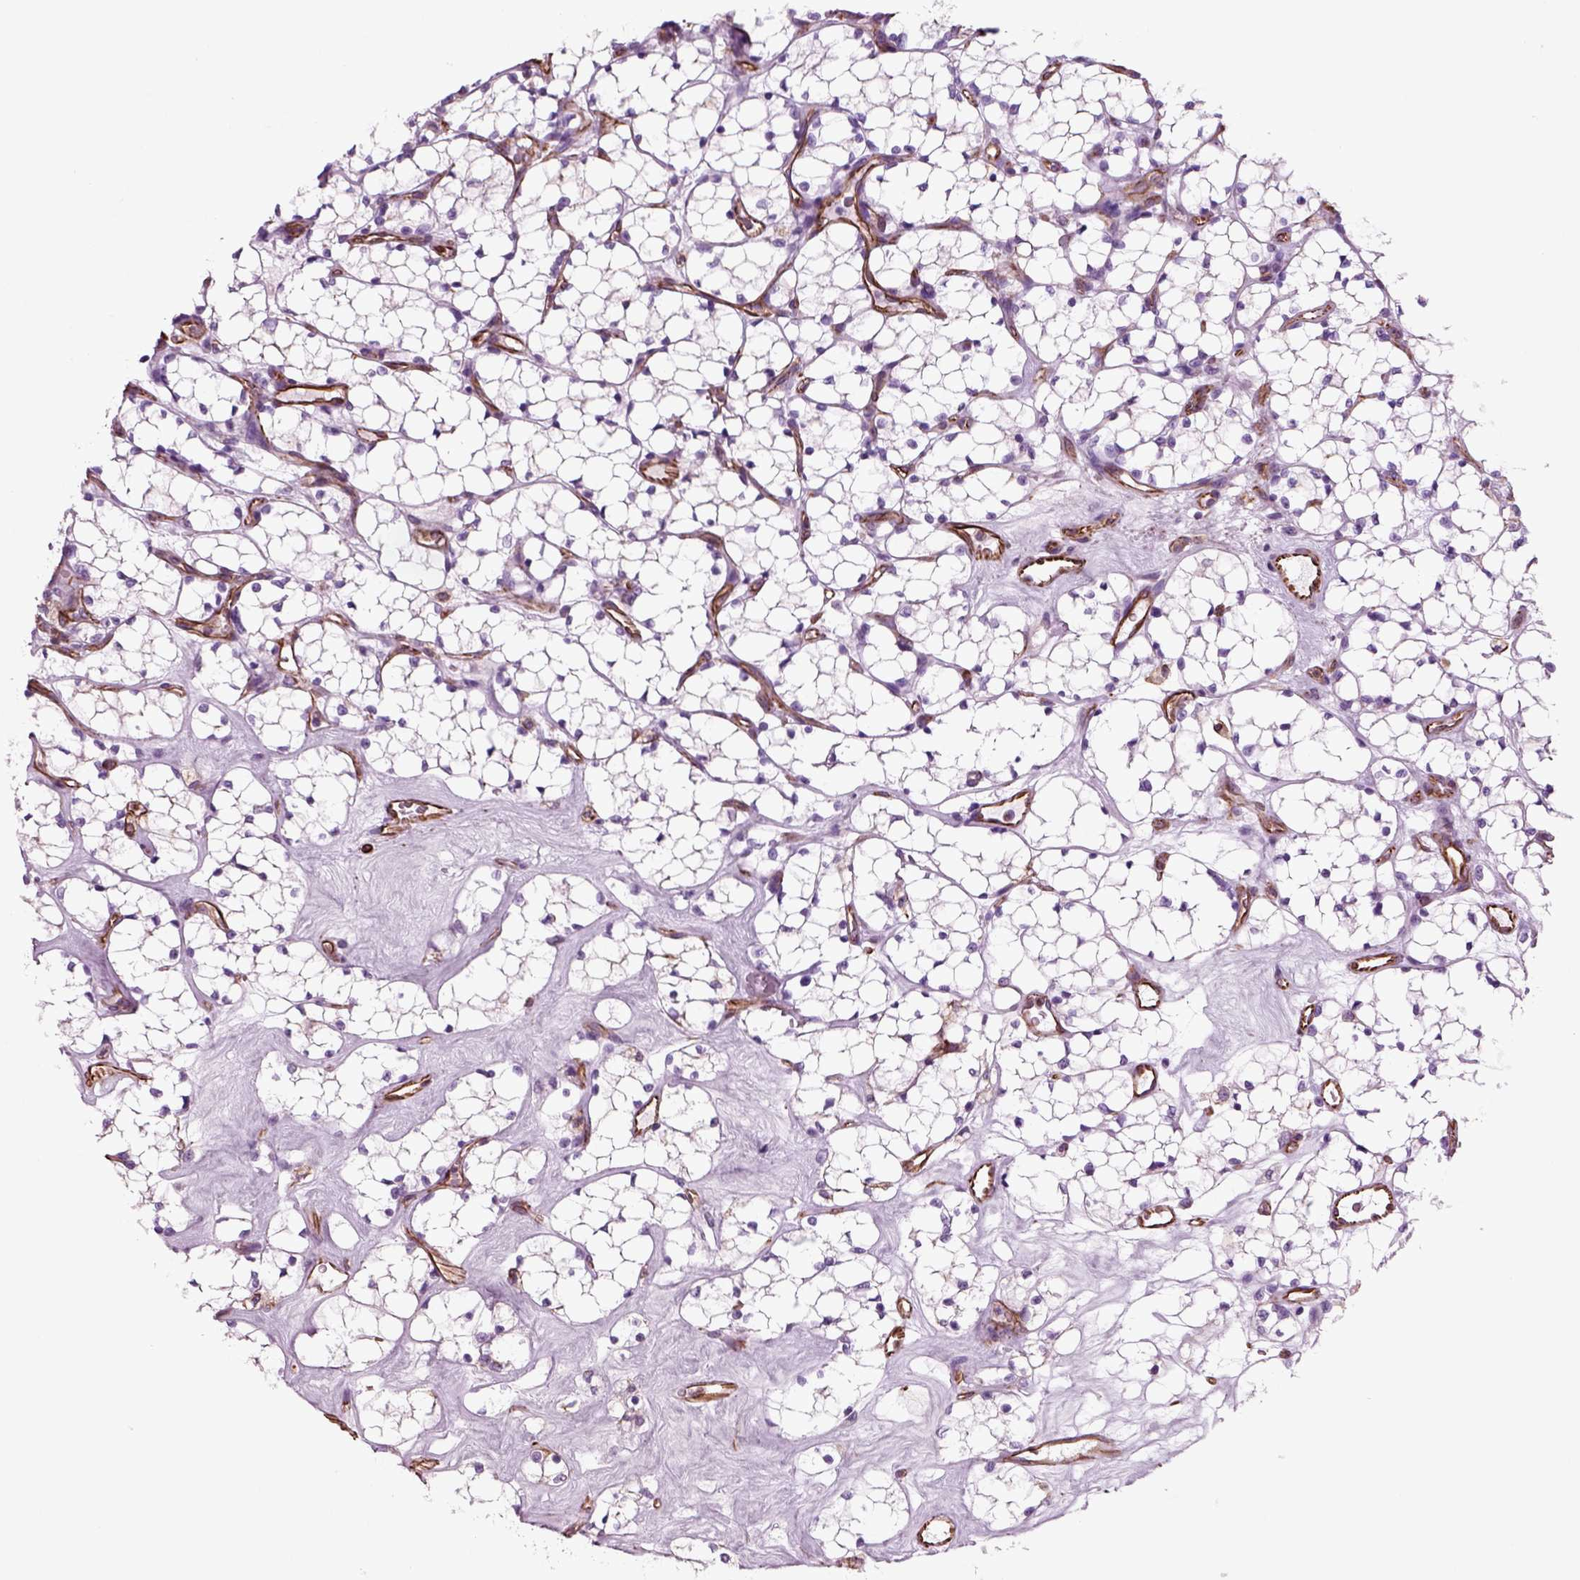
{"staining": {"intensity": "negative", "quantity": "none", "location": "none"}, "tissue": "renal cancer", "cell_type": "Tumor cells", "image_type": "cancer", "snomed": [{"axis": "morphology", "description": "Adenocarcinoma, NOS"}, {"axis": "topography", "description": "Kidney"}], "caption": "Tumor cells show no significant protein staining in renal adenocarcinoma.", "gene": "ACER3", "patient": {"sex": "female", "age": 69}}